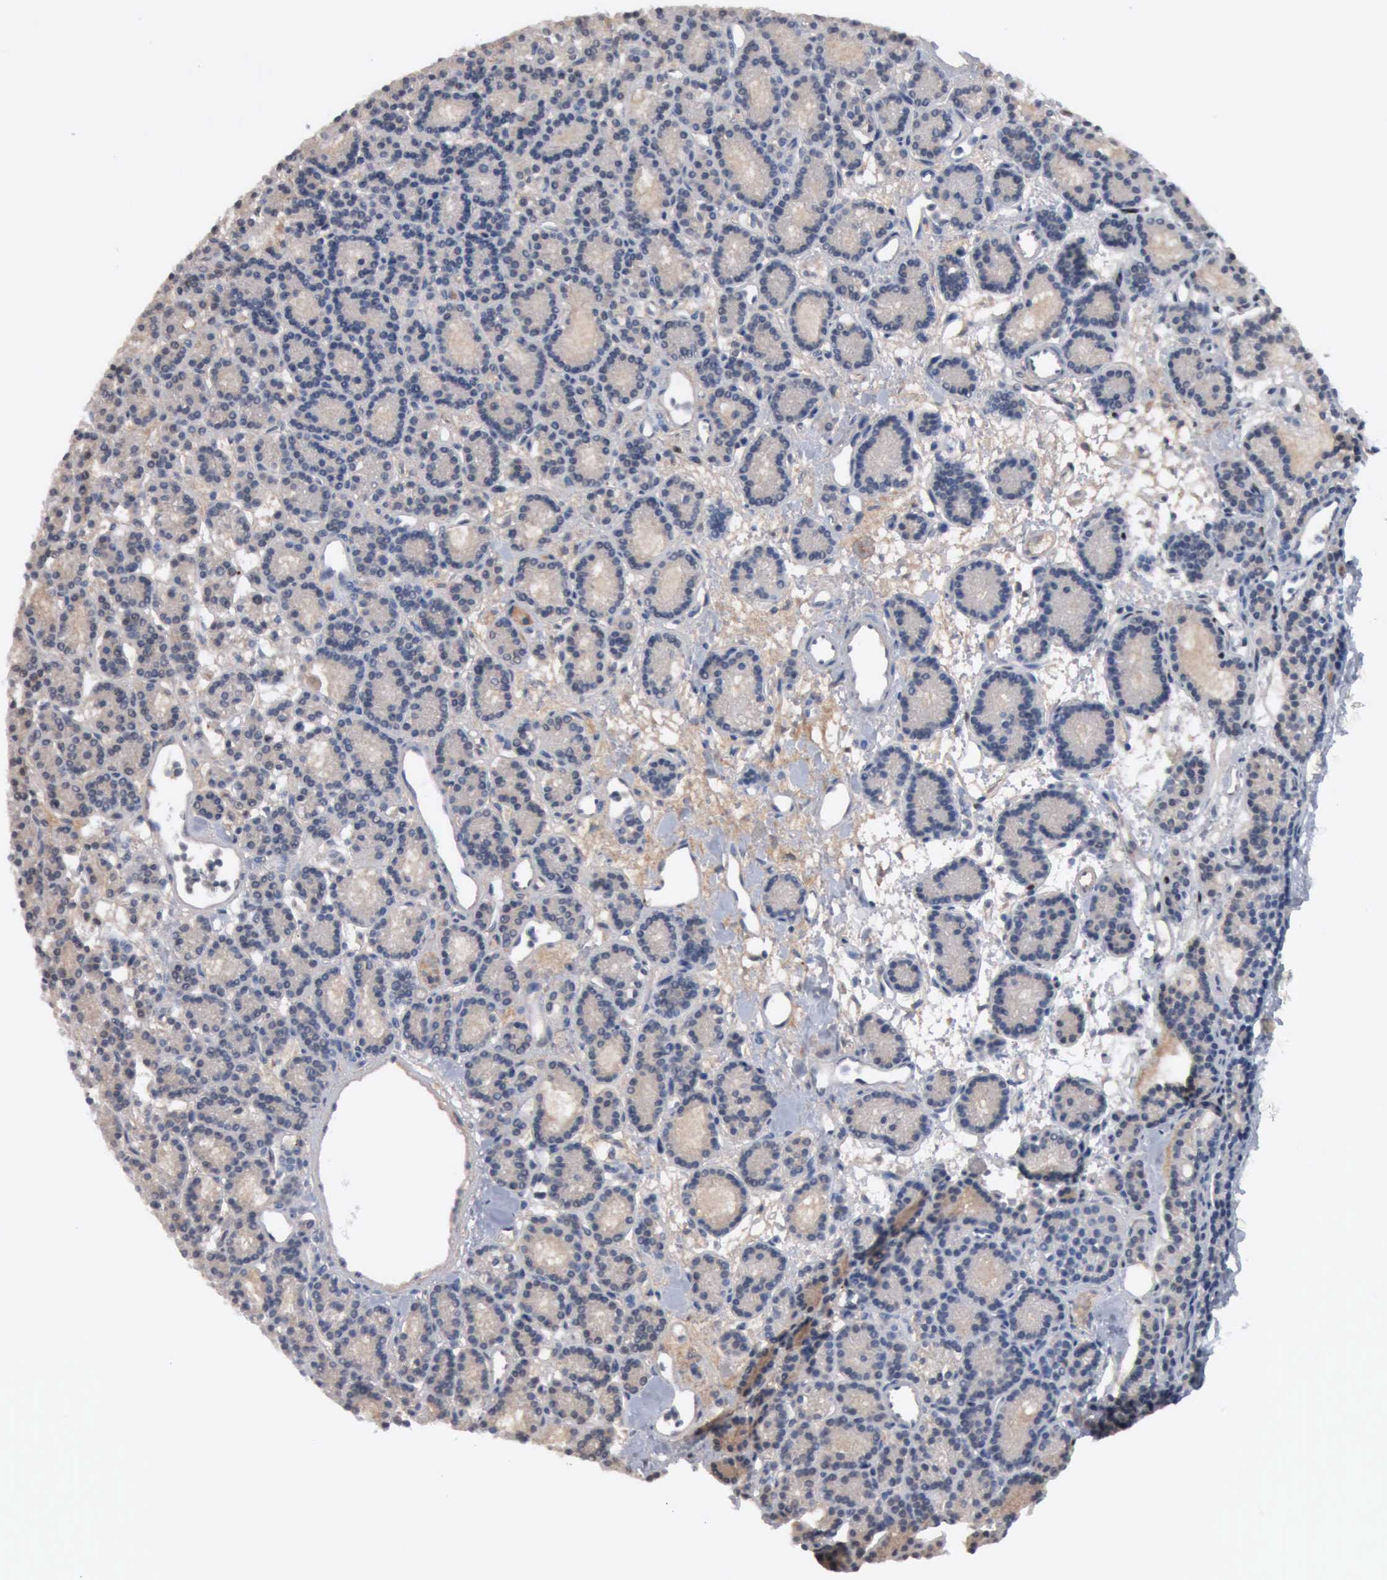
{"staining": {"intensity": "negative", "quantity": "none", "location": "none"}, "tissue": "parathyroid gland", "cell_type": "Glandular cells", "image_type": "normal", "snomed": [{"axis": "morphology", "description": "Normal tissue, NOS"}, {"axis": "topography", "description": "Parathyroid gland"}], "caption": "High magnification brightfield microscopy of normal parathyroid gland stained with DAB (3,3'-diaminobenzidine) (brown) and counterstained with hematoxylin (blue): glandular cells show no significant staining.", "gene": "FSCN1", "patient": {"sex": "male", "age": 85}}